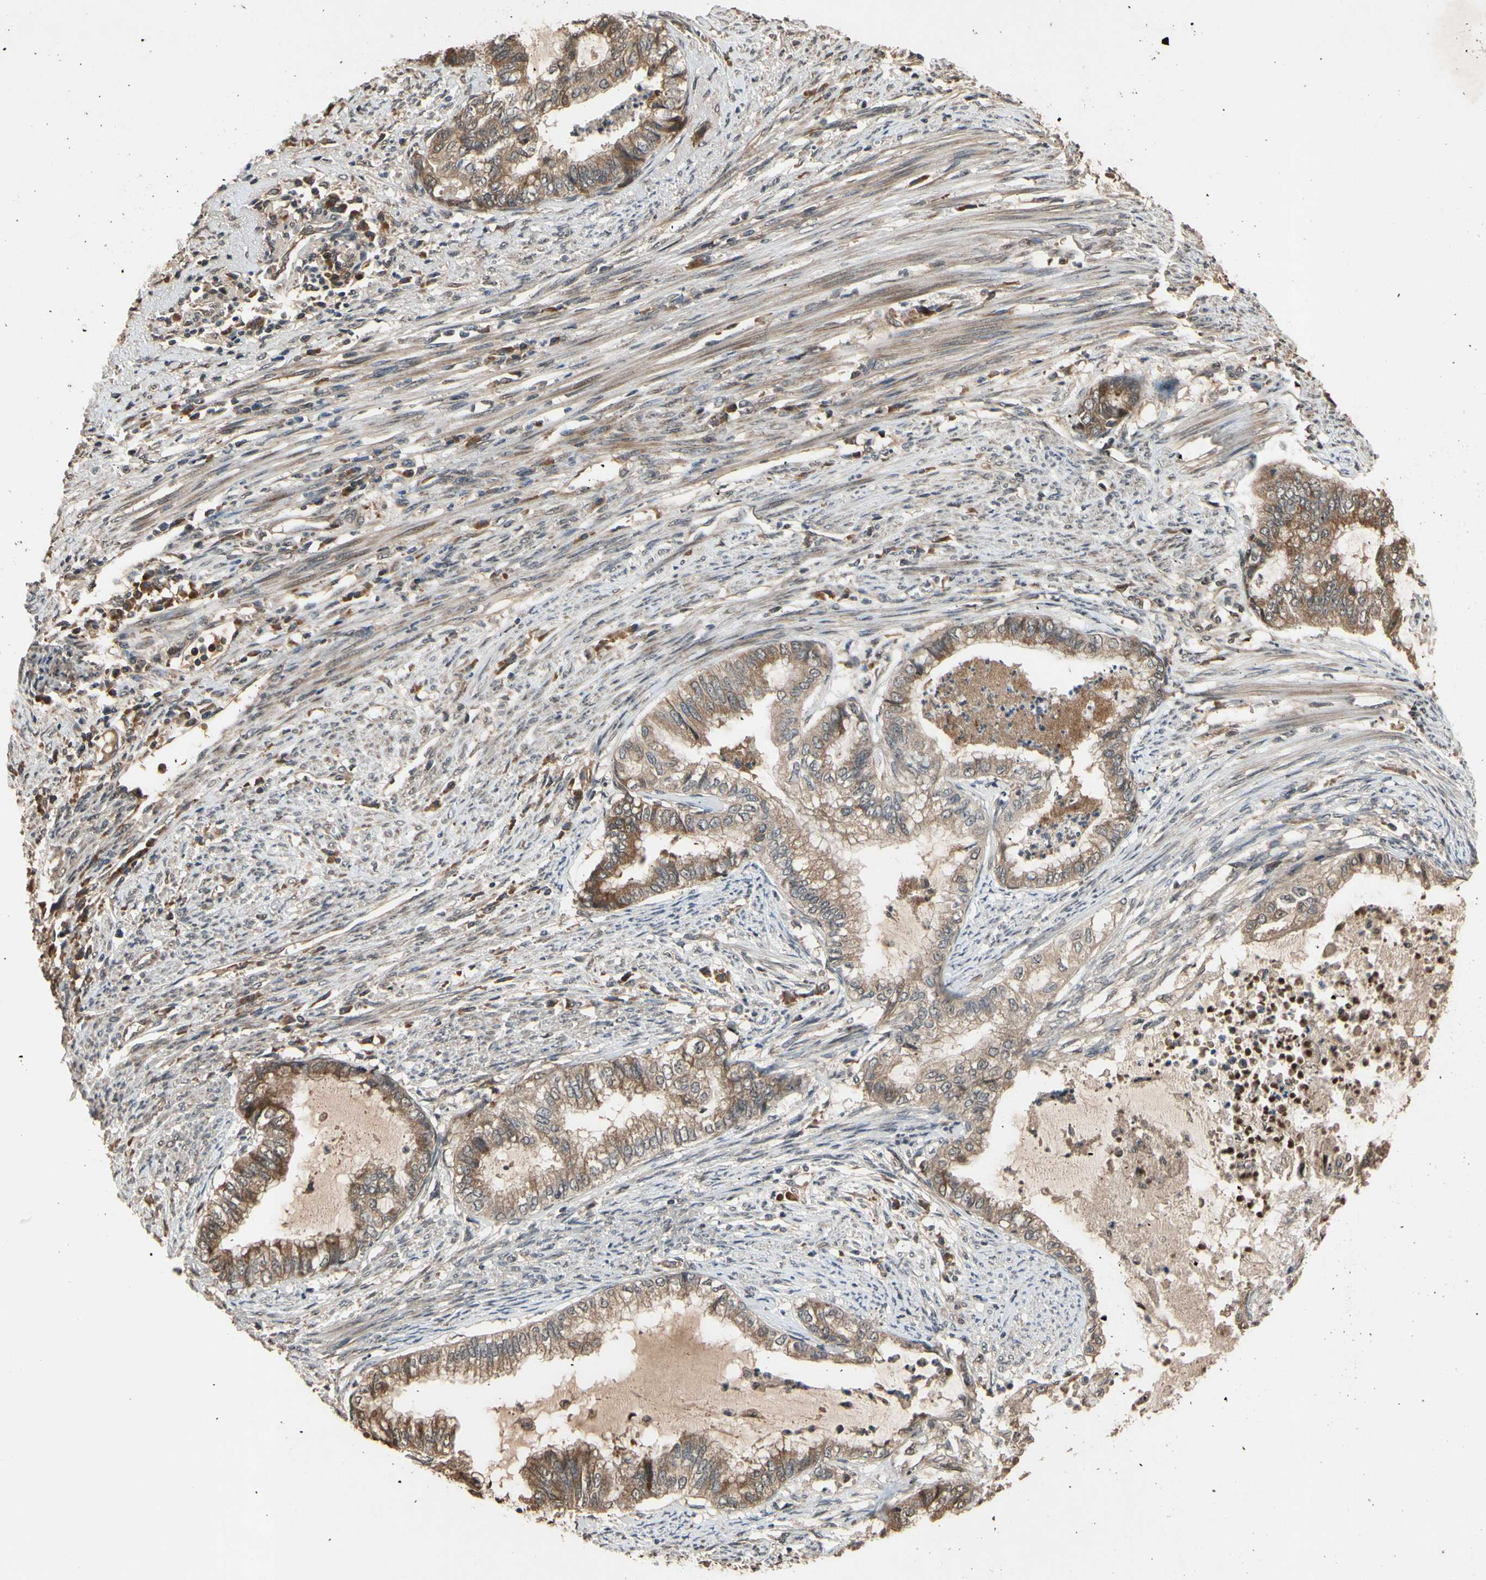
{"staining": {"intensity": "moderate", "quantity": ">75%", "location": "cytoplasmic/membranous"}, "tissue": "endometrial cancer", "cell_type": "Tumor cells", "image_type": "cancer", "snomed": [{"axis": "morphology", "description": "Adenocarcinoma, NOS"}, {"axis": "topography", "description": "Endometrium"}], "caption": "Protein expression analysis of endometrial cancer (adenocarcinoma) exhibits moderate cytoplasmic/membranous staining in about >75% of tumor cells. (DAB IHC, brown staining for protein, blue staining for nuclei).", "gene": "TMEM230", "patient": {"sex": "female", "age": 79}}